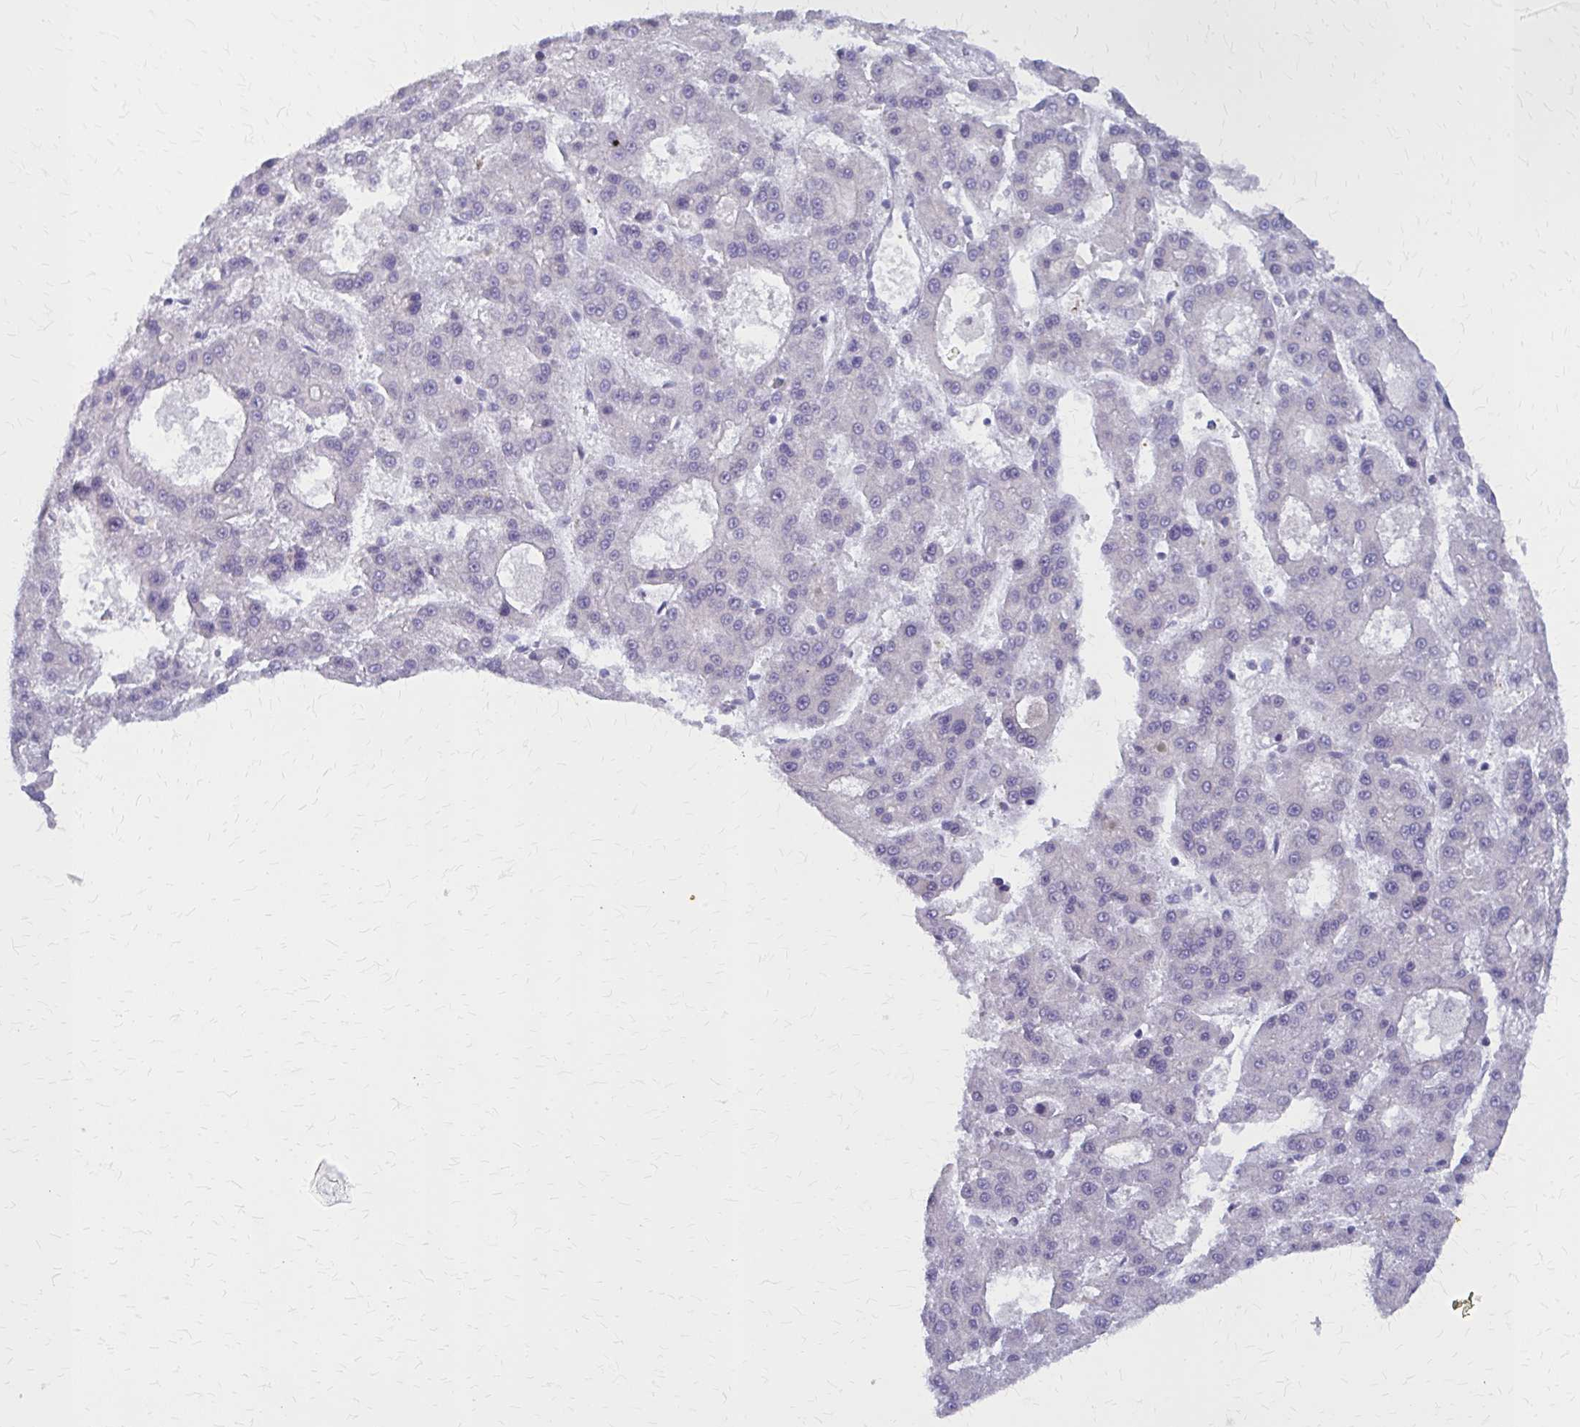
{"staining": {"intensity": "negative", "quantity": "none", "location": "none"}, "tissue": "liver cancer", "cell_type": "Tumor cells", "image_type": "cancer", "snomed": [{"axis": "morphology", "description": "Carcinoma, Hepatocellular, NOS"}, {"axis": "topography", "description": "Liver"}], "caption": "Liver cancer (hepatocellular carcinoma) stained for a protein using immunohistochemistry (IHC) exhibits no expression tumor cells.", "gene": "GLYATL2", "patient": {"sex": "male", "age": 70}}